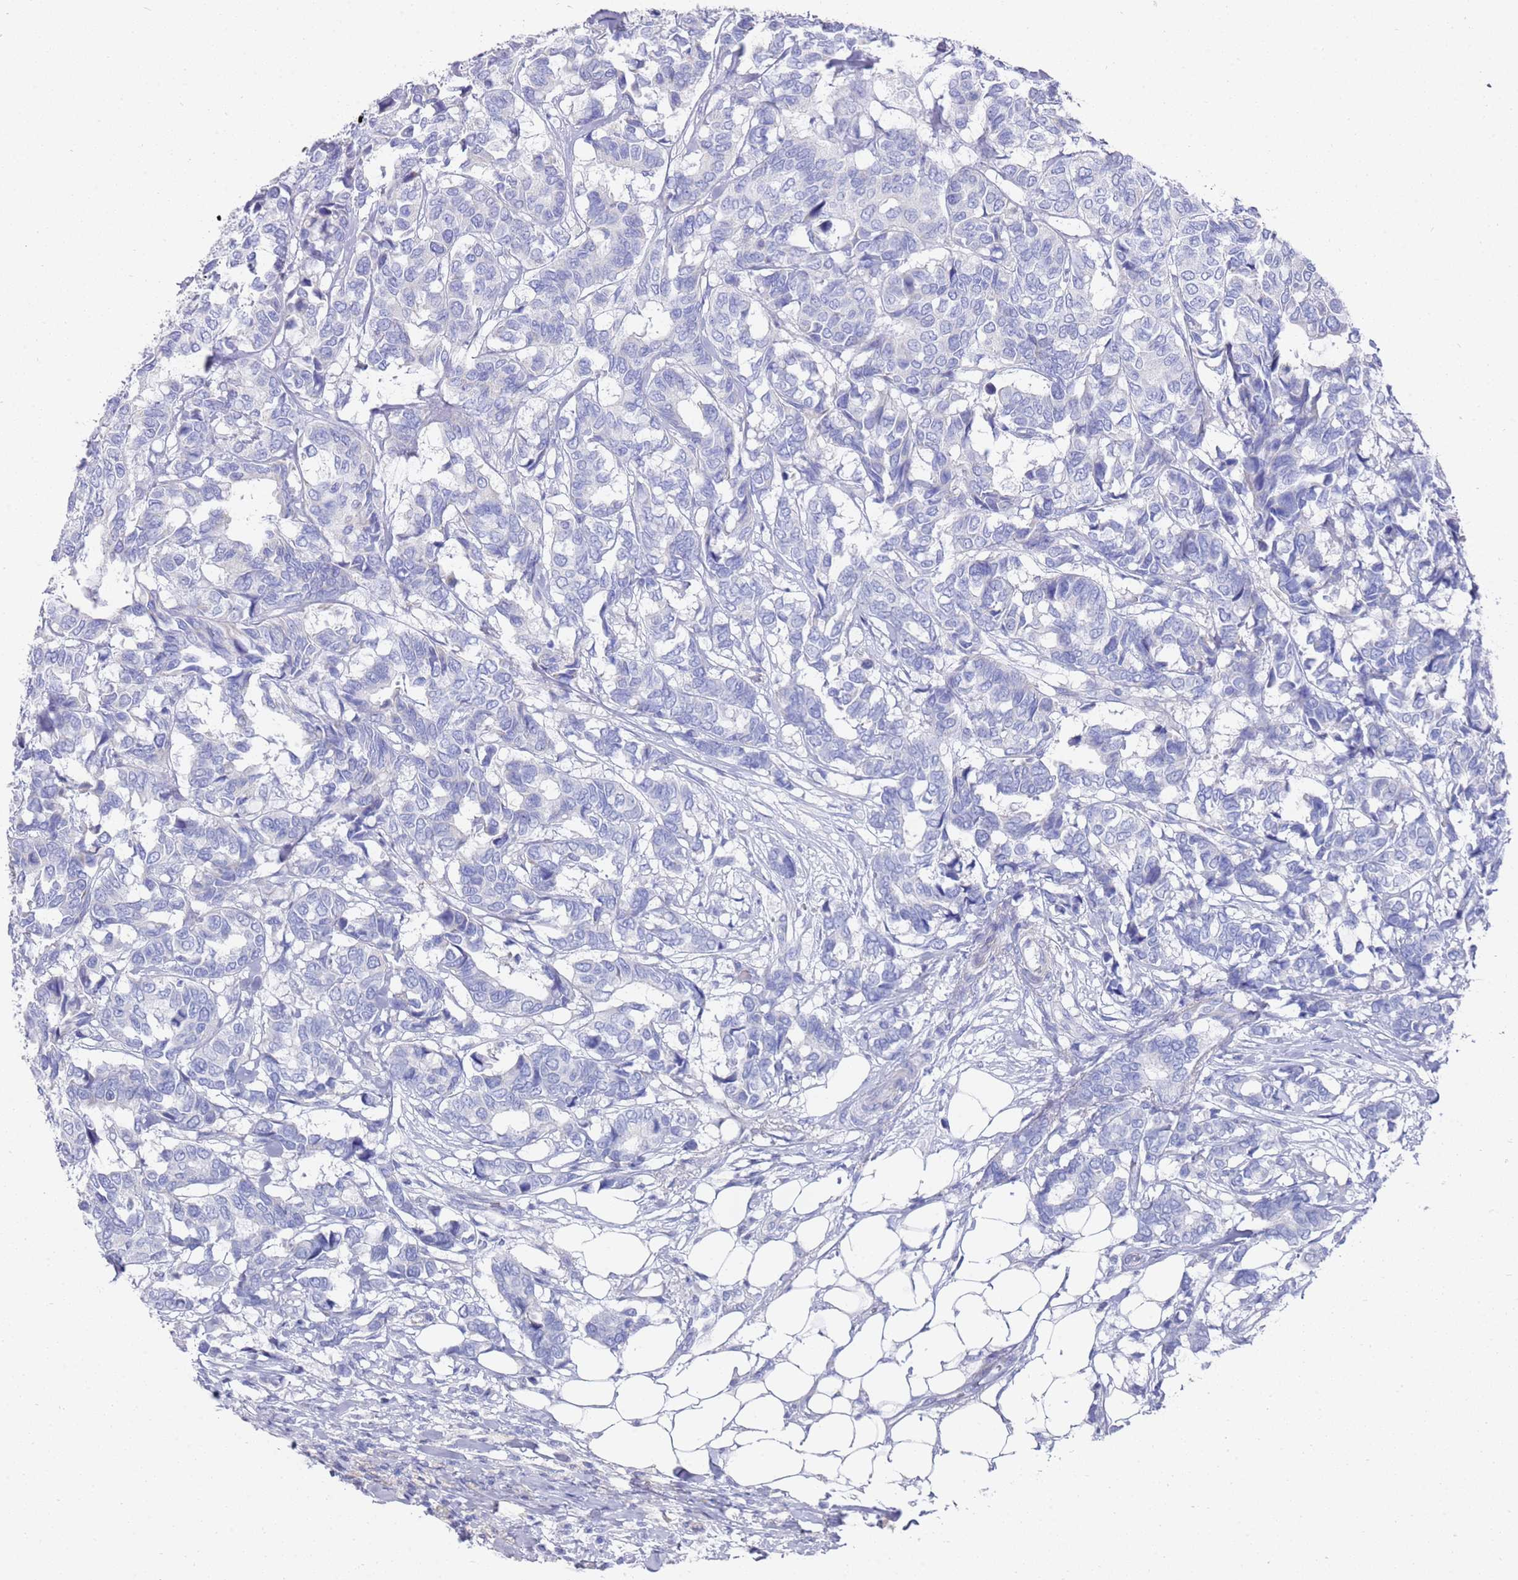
{"staining": {"intensity": "negative", "quantity": "none", "location": "none"}, "tissue": "breast cancer", "cell_type": "Tumor cells", "image_type": "cancer", "snomed": [{"axis": "morphology", "description": "Duct carcinoma"}, {"axis": "topography", "description": "Breast"}], "caption": "This image is of infiltrating ductal carcinoma (breast) stained with immunohistochemistry to label a protein in brown with the nuclei are counter-stained blue. There is no expression in tumor cells.", "gene": "SCAPER", "patient": {"sex": "female", "age": 87}}